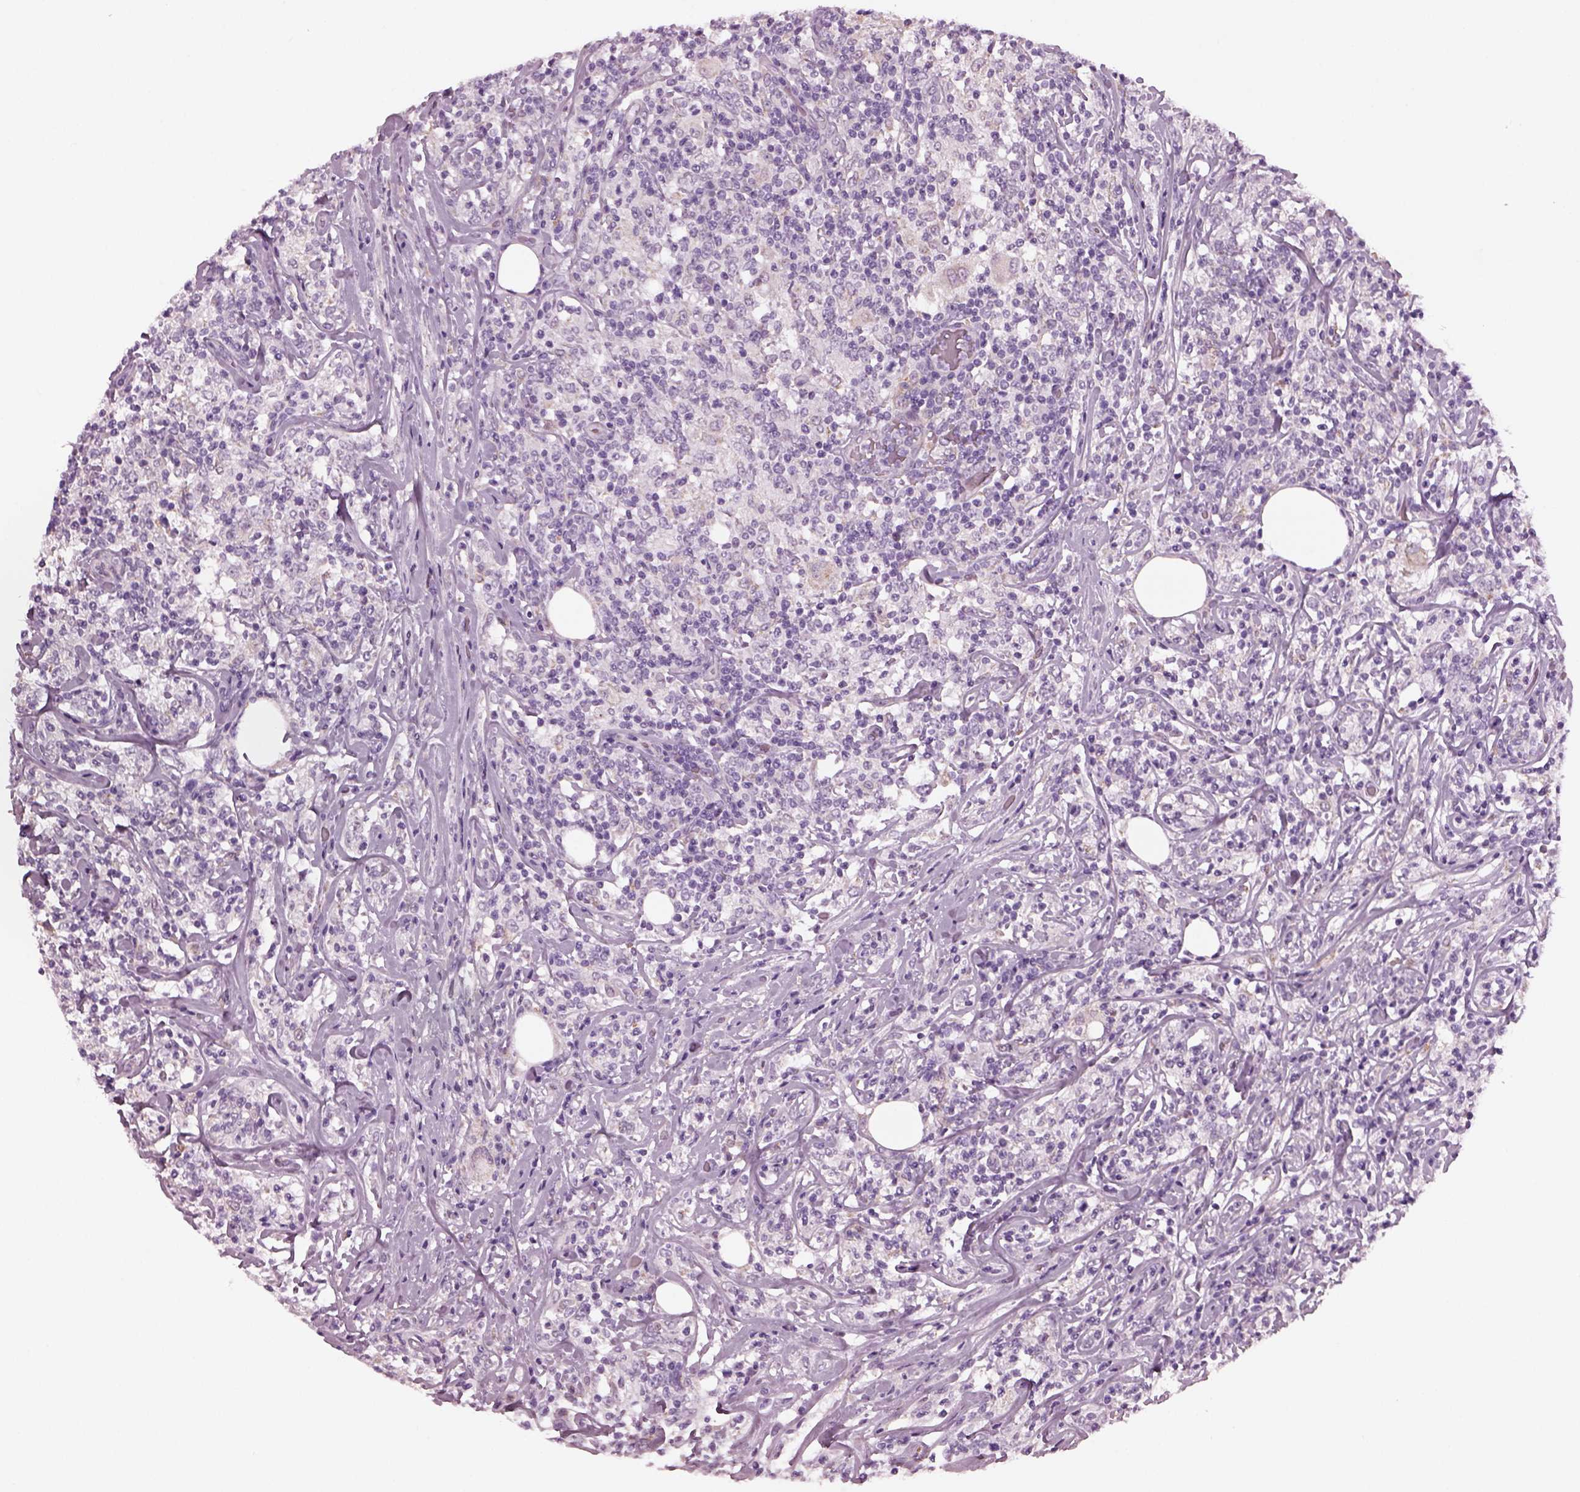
{"staining": {"intensity": "negative", "quantity": "none", "location": "none"}, "tissue": "lymphoma", "cell_type": "Tumor cells", "image_type": "cancer", "snomed": [{"axis": "morphology", "description": "Malignant lymphoma, non-Hodgkin's type, High grade"}, {"axis": "topography", "description": "Lymph node"}], "caption": "Lymphoma was stained to show a protein in brown. There is no significant positivity in tumor cells. (IHC, brightfield microscopy, high magnification).", "gene": "PRR9", "patient": {"sex": "female", "age": 84}}